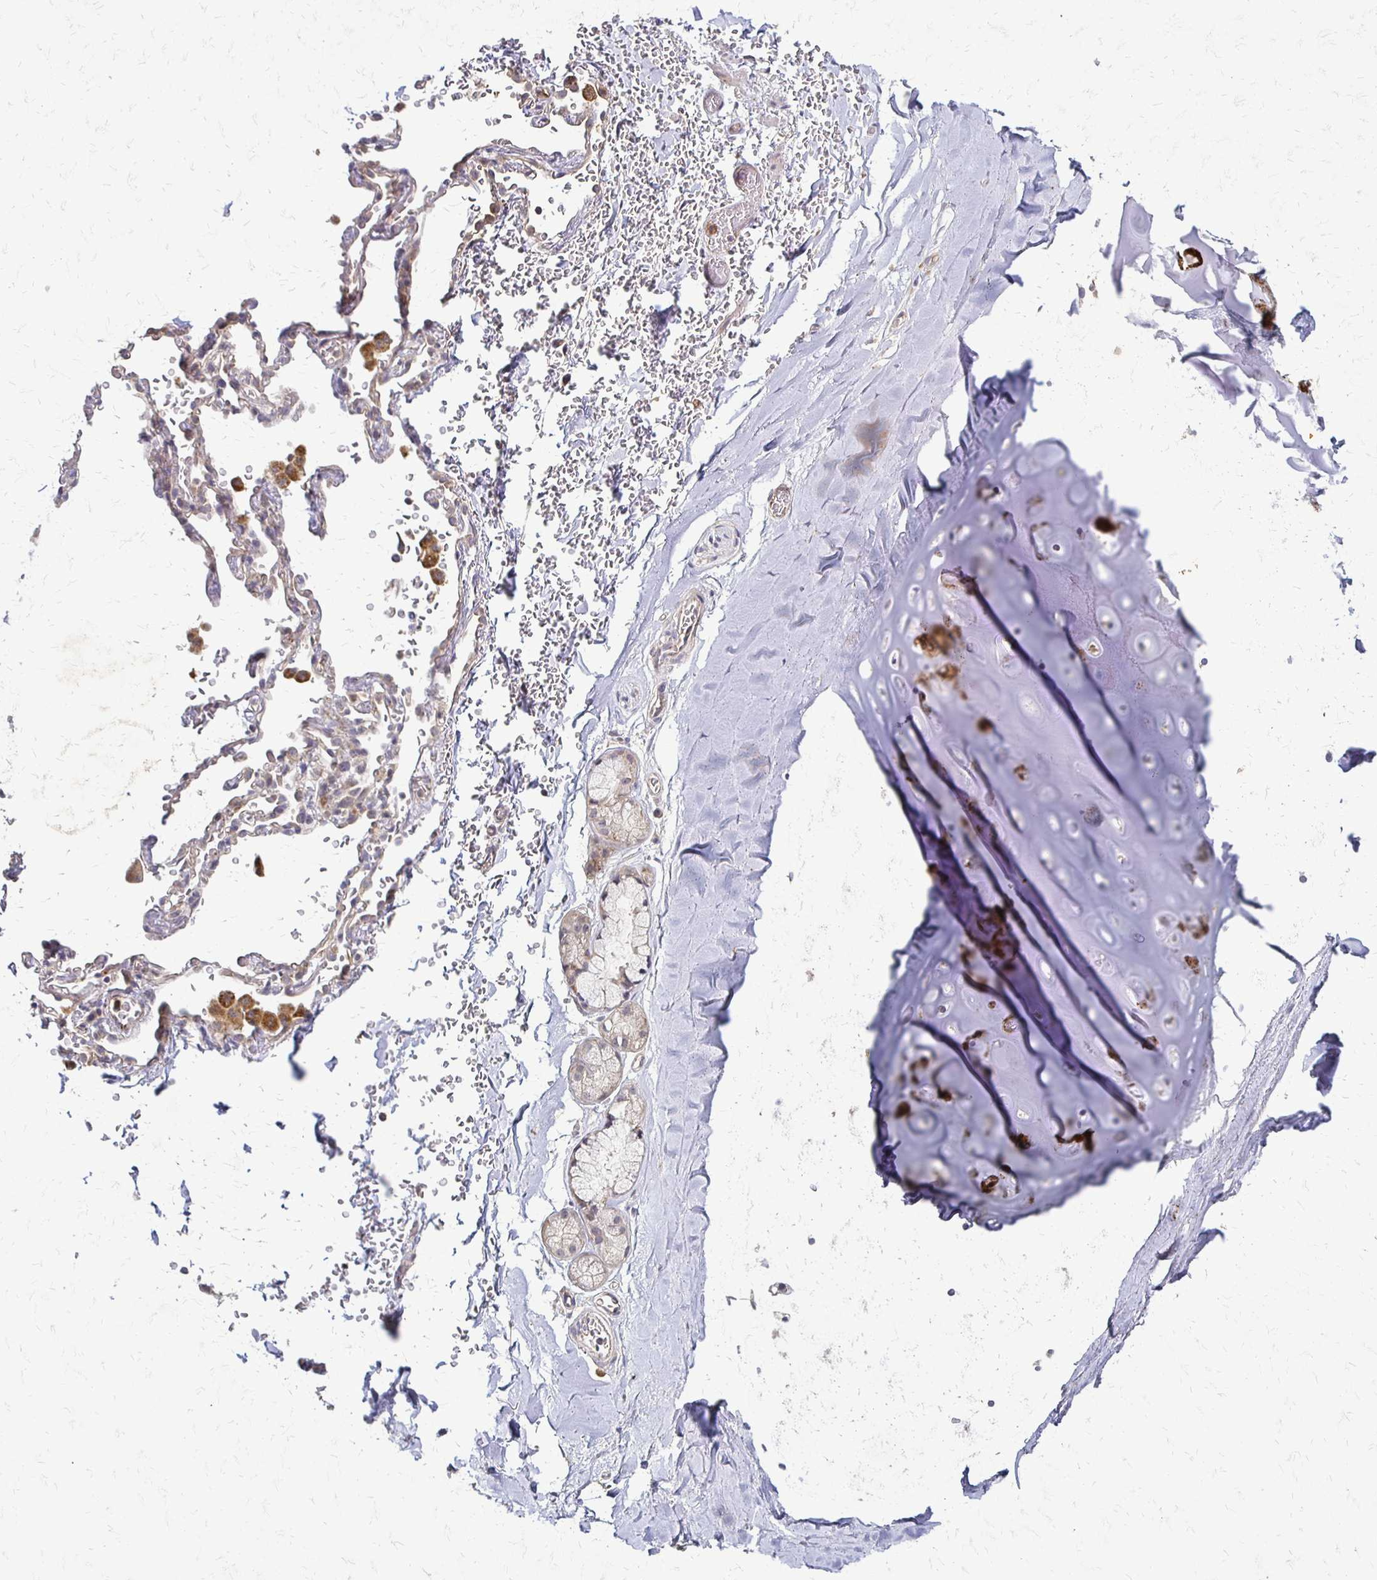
{"staining": {"intensity": "negative", "quantity": "none", "location": "none"}, "tissue": "adipose tissue", "cell_type": "Adipocytes", "image_type": "normal", "snomed": [{"axis": "morphology", "description": "Normal tissue, NOS"}, {"axis": "topography", "description": "Cartilage tissue"}, {"axis": "topography", "description": "Bronchus"}, {"axis": "topography", "description": "Peripheral nerve tissue"}], "caption": "IHC of normal human adipose tissue reveals no positivity in adipocytes. (Stains: DAB immunohistochemistry with hematoxylin counter stain, Microscopy: brightfield microscopy at high magnification).", "gene": "SLC9A9", "patient": {"sex": "male", "age": 67}}